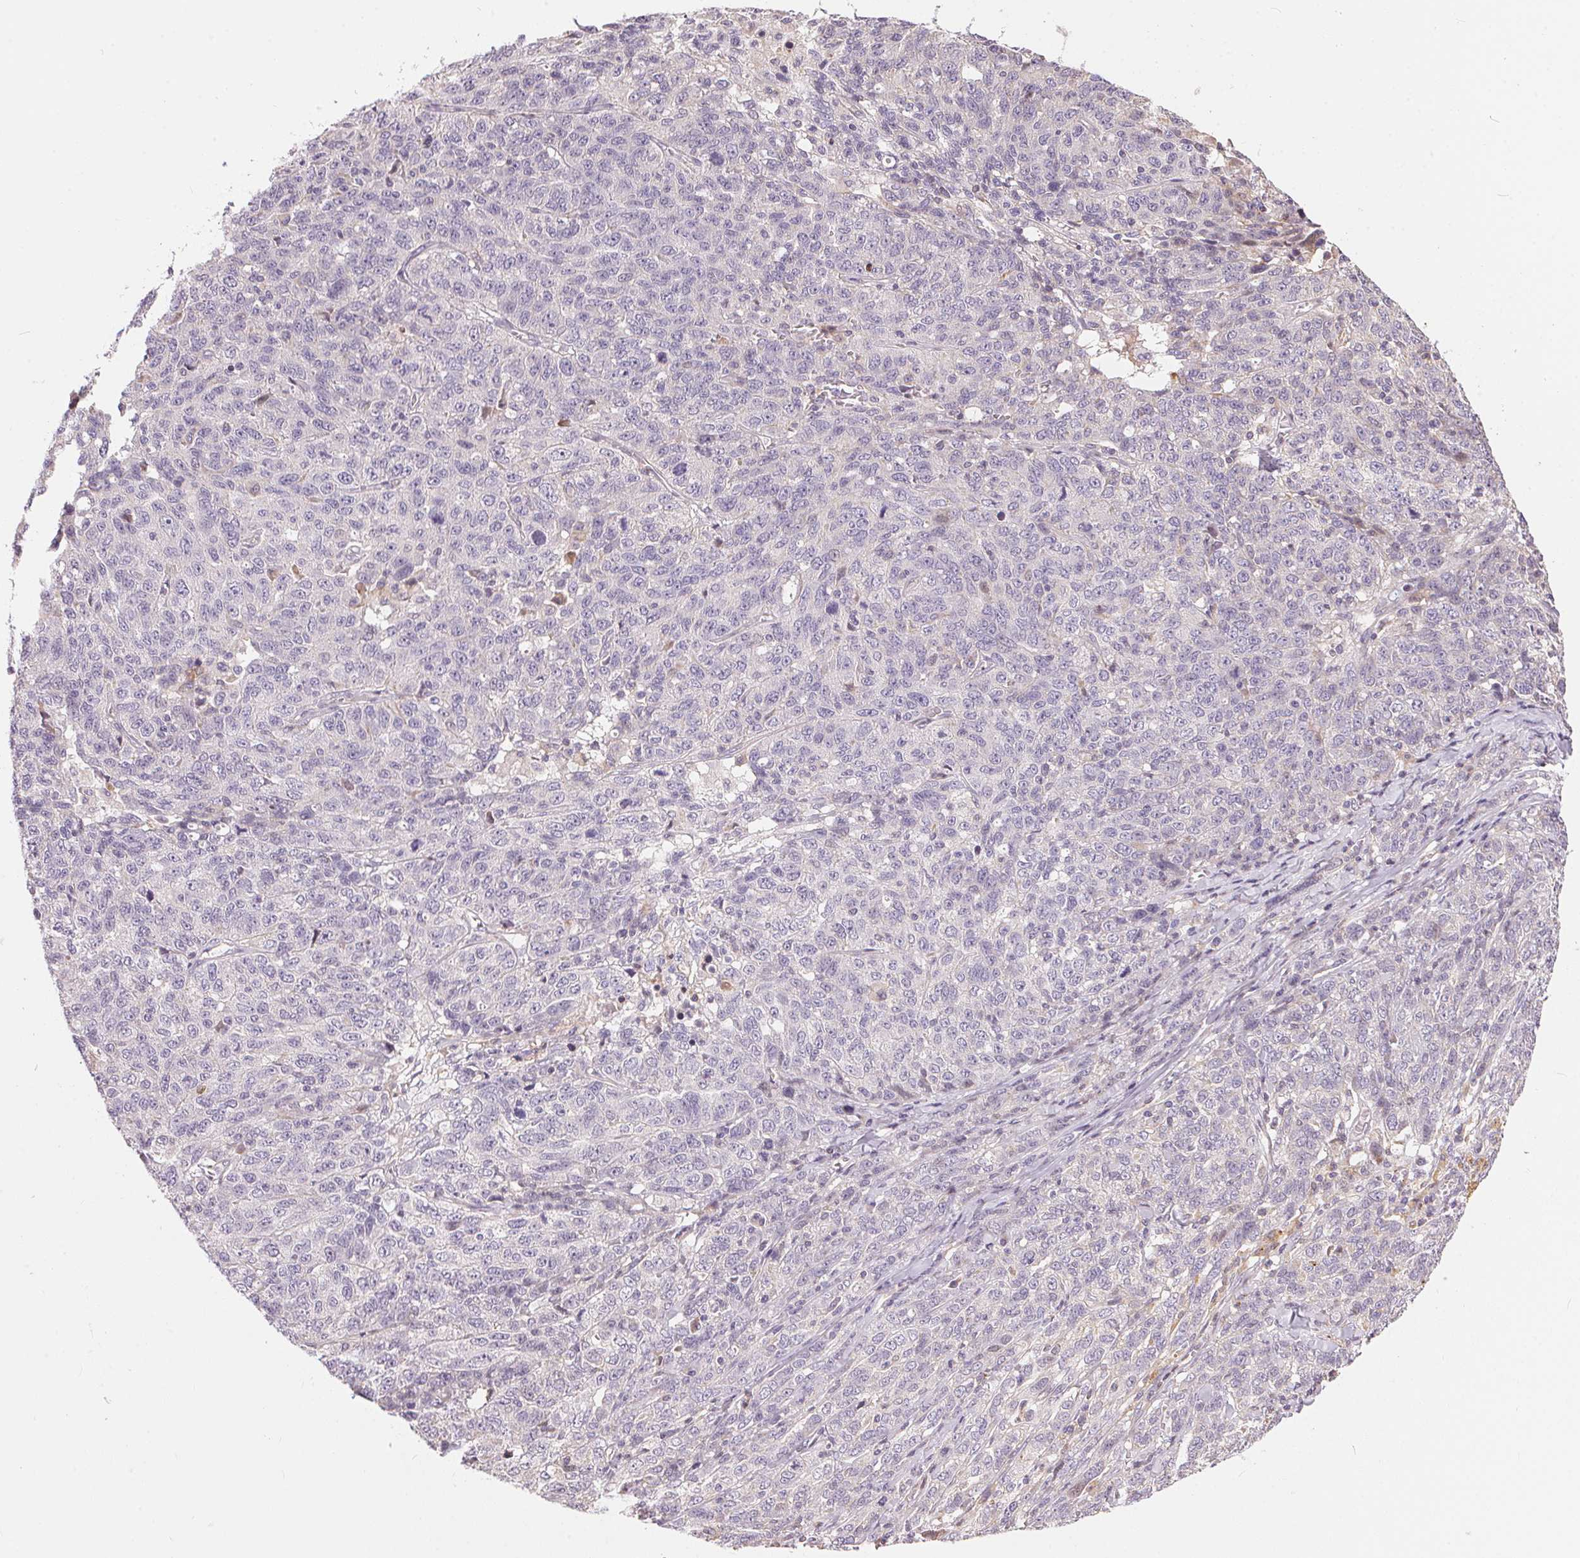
{"staining": {"intensity": "negative", "quantity": "none", "location": "none"}, "tissue": "ovarian cancer", "cell_type": "Tumor cells", "image_type": "cancer", "snomed": [{"axis": "morphology", "description": "Cystadenocarcinoma, serous, NOS"}, {"axis": "topography", "description": "Ovary"}], "caption": "The micrograph reveals no significant positivity in tumor cells of ovarian serous cystadenocarcinoma.", "gene": "UNC13B", "patient": {"sex": "female", "age": 71}}